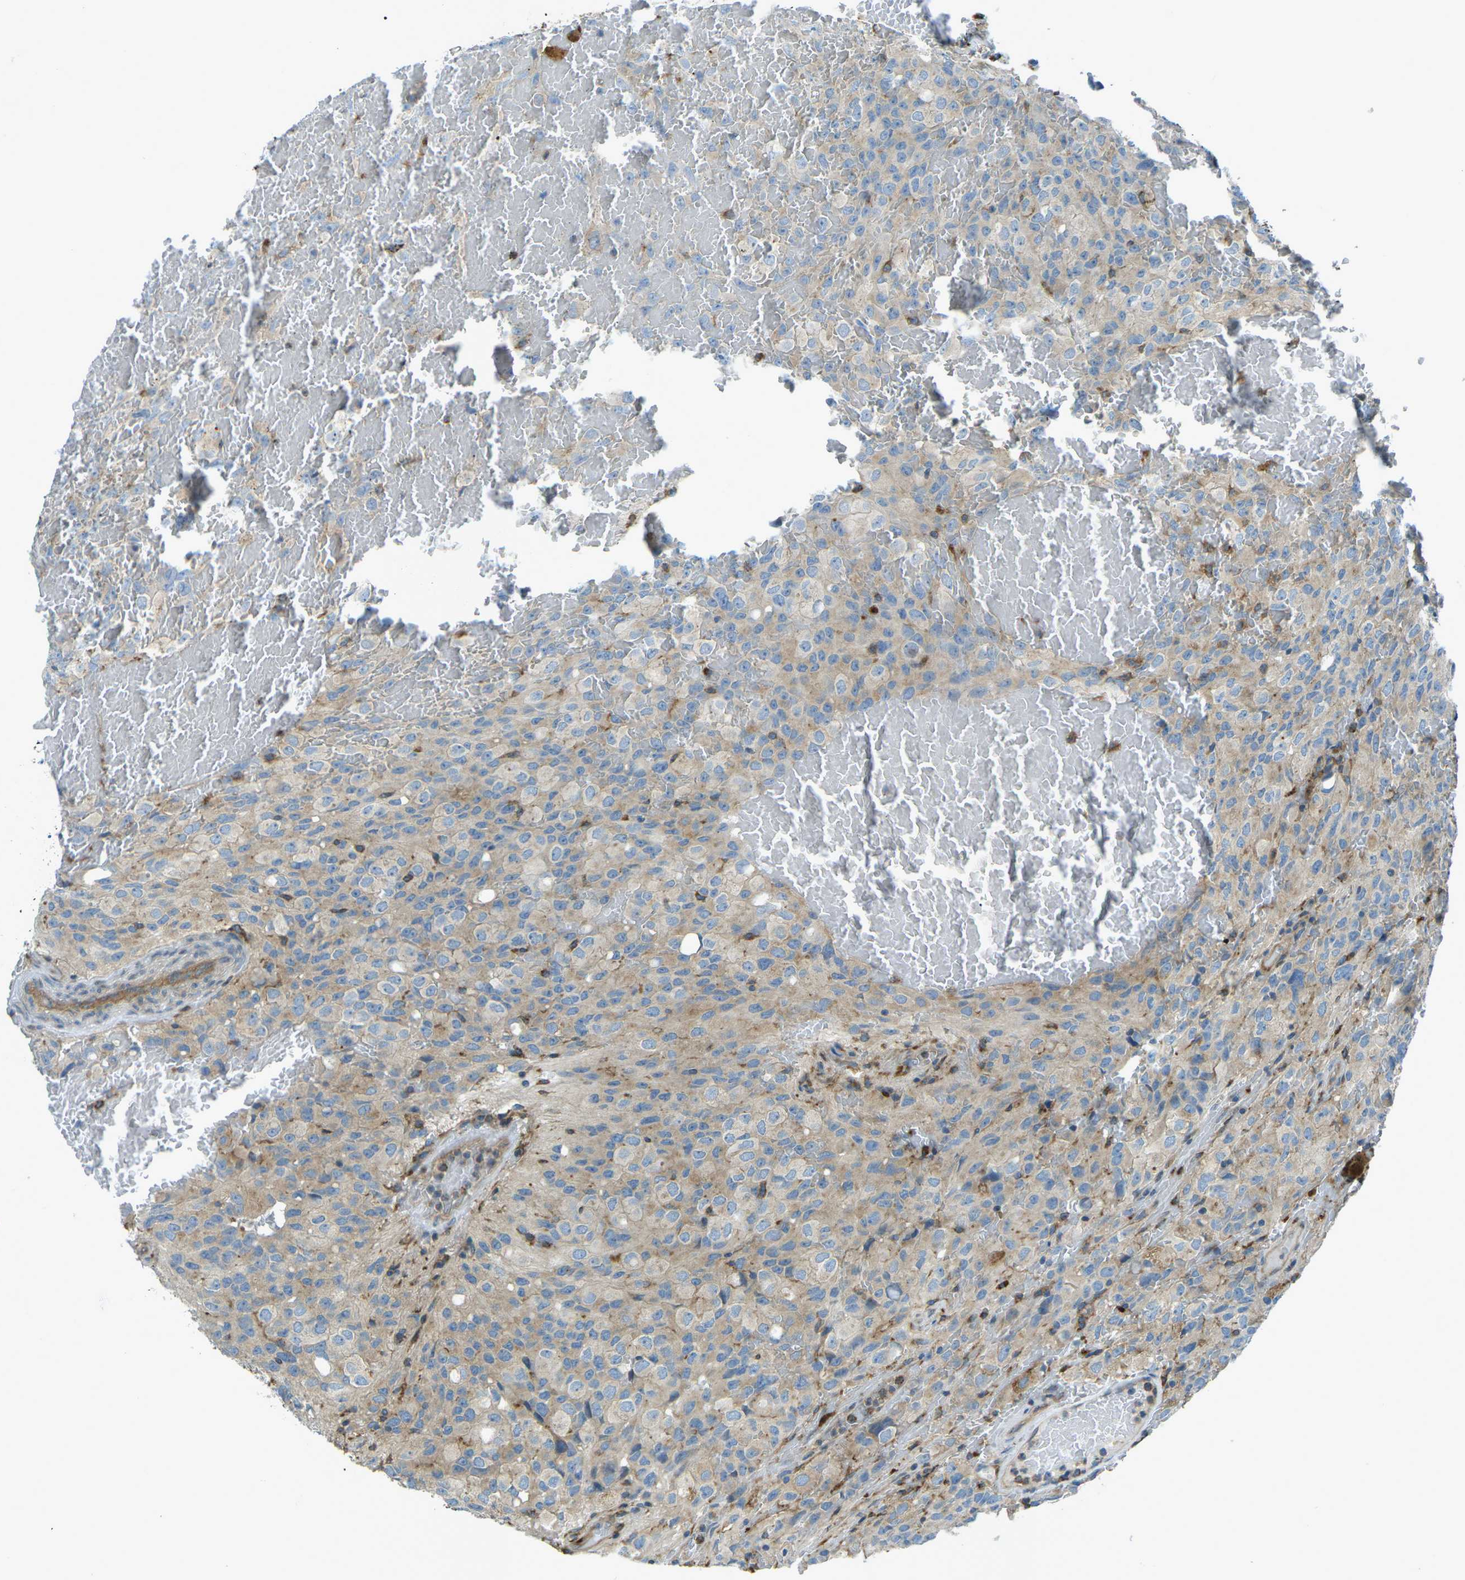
{"staining": {"intensity": "weak", "quantity": ">75%", "location": "cytoplasmic/membranous"}, "tissue": "glioma", "cell_type": "Tumor cells", "image_type": "cancer", "snomed": [{"axis": "morphology", "description": "Glioma, malignant, High grade"}, {"axis": "topography", "description": "Brain"}], "caption": "High-grade glioma (malignant) tissue reveals weak cytoplasmic/membranous positivity in about >75% of tumor cells, visualized by immunohistochemistry. The staining is performed using DAB (3,3'-diaminobenzidine) brown chromogen to label protein expression. The nuclei are counter-stained blue using hematoxylin.", "gene": "CDK17", "patient": {"sex": "male", "age": 32}}